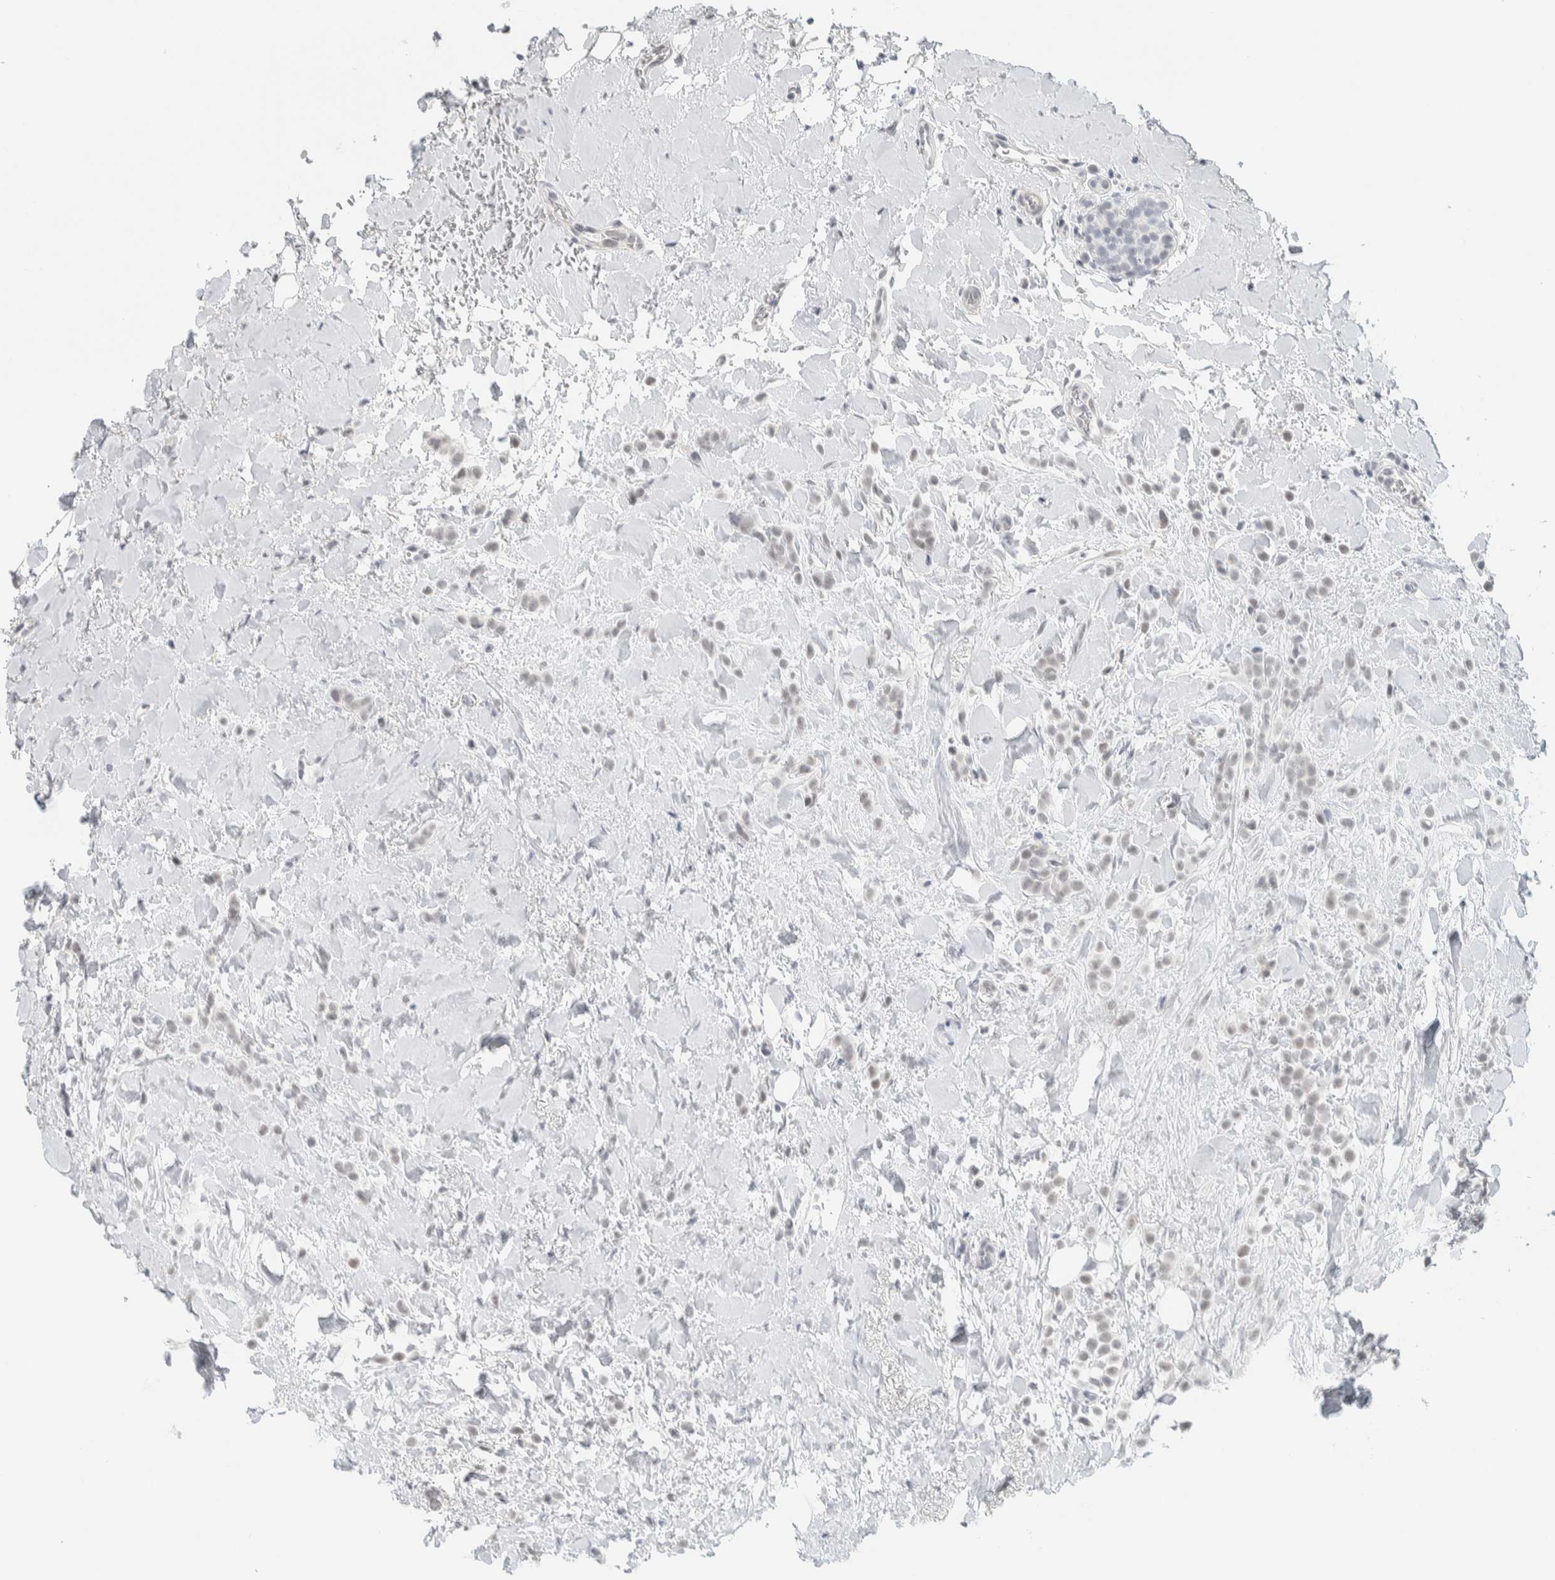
{"staining": {"intensity": "negative", "quantity": "none", "location": "none"}, "tissue": "breast cancer", "cell_type": "Tumor cells", "image_type": "cancer", "snomed": [{"axis": "morphology", "description": "Normal tissue, NOS"}, {"axis": "morphology", "description": "Lobular carcinoma"}, {"axis": "topography", "description": "Breast"}], "caption": "Immunohistochemical staining of human breast lobular carcinoma exhibits no significant positivity in tumor cells.", "gene": "CDH17", "patient": {"sex": "female", "age": 50}}